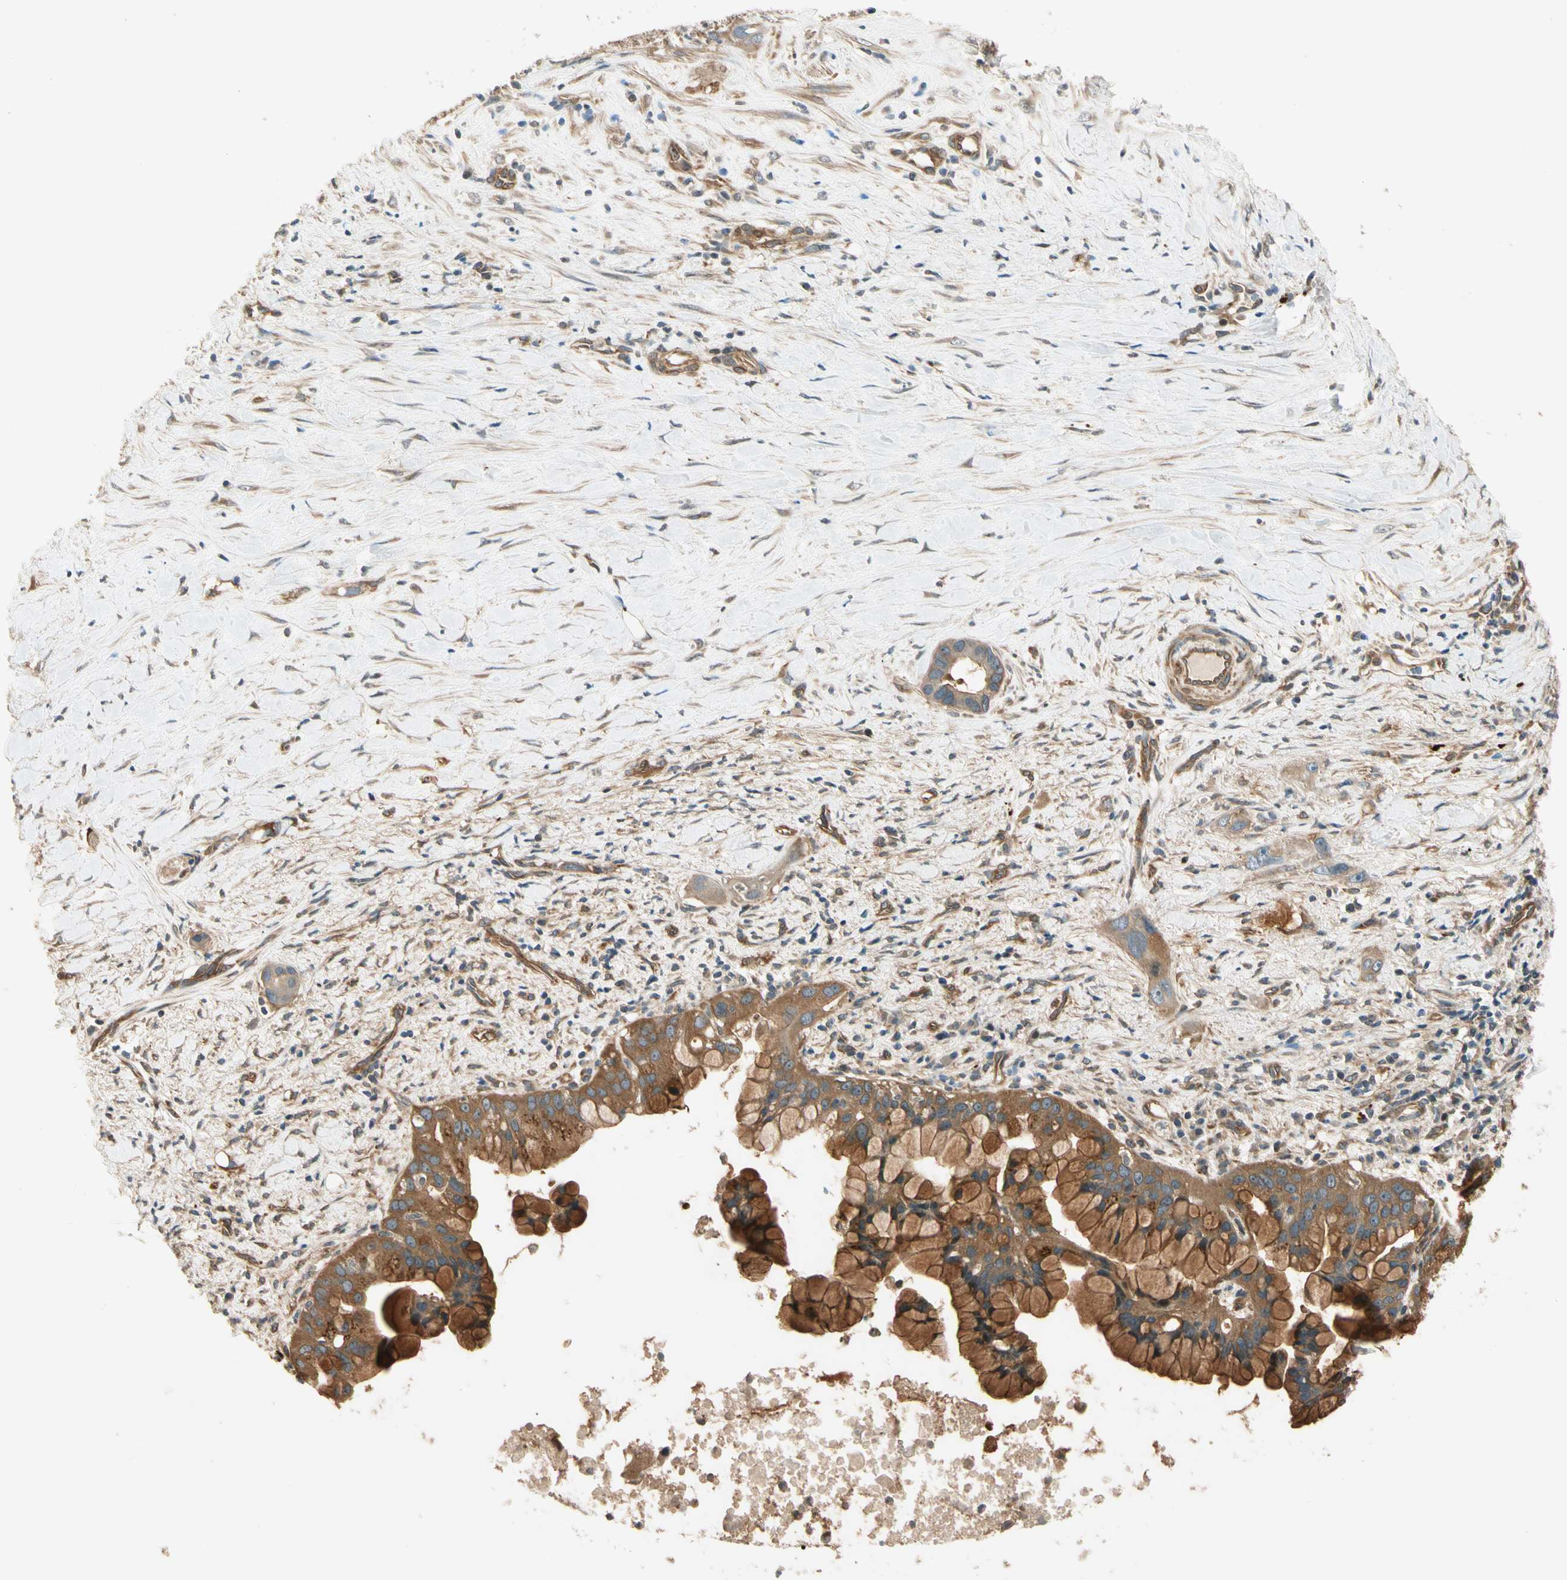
{"staining": {"intensity": "moderate", "quantity": "25%-75%", "location": "cytoplasmic/membranous"}, "tissue": "liver cancer", "cell_type": "Tumor cells", "image_type": "cancer", "snomed": [{"axis": "morphology", "description": "Cholangiocarcinoma"}, {"axis": "topography", "description": "Liver"}], "caption": "Protein expression by IHC exhibits moderate cytoplasmic/membranous staining in about 25%-75% of tumor cells in liver cancer (cholangiocarcinoma). (brown staining indicates protein expression, while blue staining denotes nuclei).", "gene": "ROCK2", "patient": {"sex": "female", "age": 65}}